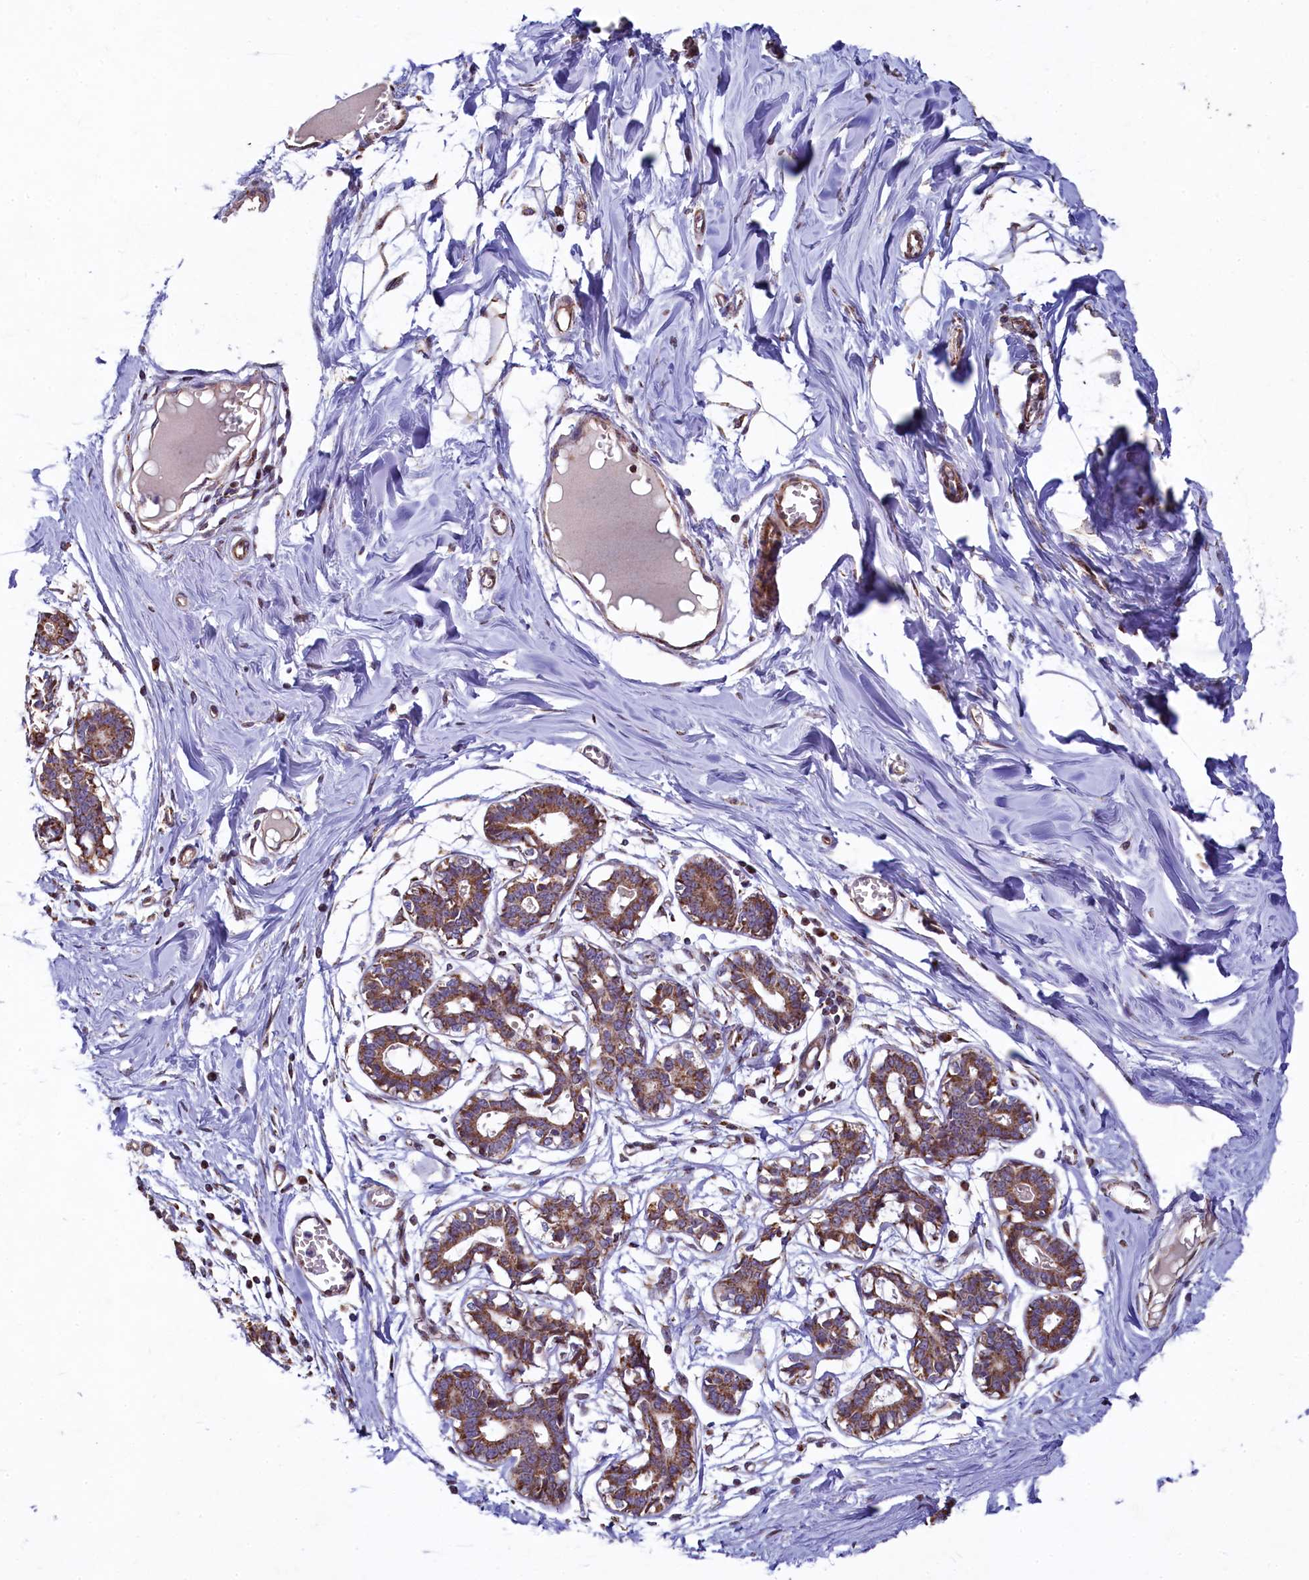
{"staining": {"intensity": "moderate", "quantity": "25%-75%", "location": "cytoplasmic/membranous"}, "tissue": "breast", "cell_type": "Adipocytes", "image_type": "normal", "snomed": [{"axis": "morphology", "description": "Normal tissue, NOS"}, {"axis": "topography", "description": "Breast"}], "caption": "IHC staining of unremarkable breast, which shows medium levels of moderate cytoplasmic/membranous staining in approximately 25%-75% of adipocytes indicating moderate cytoplasmic/membranous protein positivity. The staining was performed using DAB (brown) for protein detection and nuclei were counterstained in hematoxylin (blue).", "gene": "ZNF577", "patient": {"sex": "female", "age": 27}}